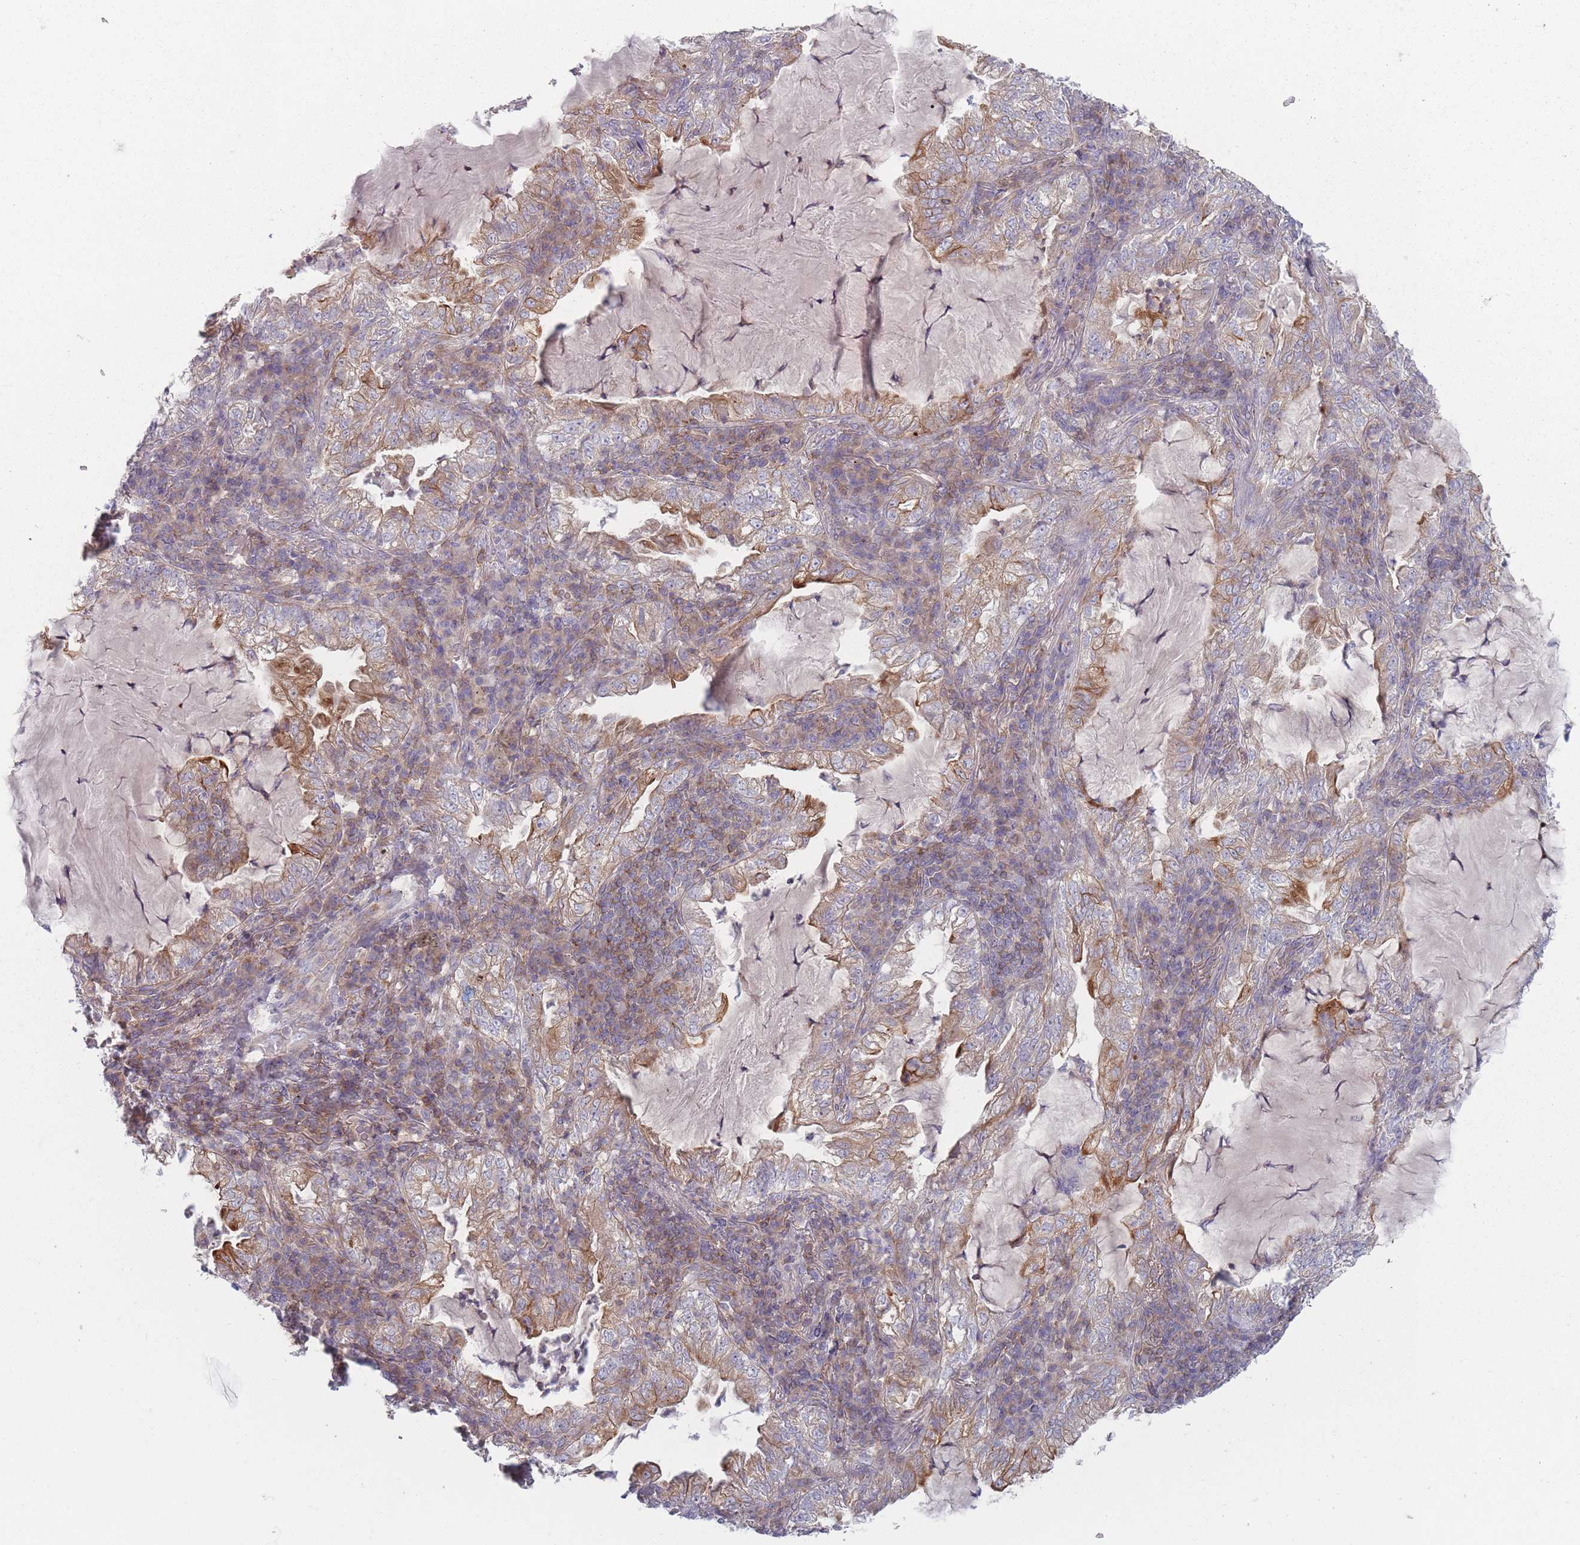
{"staining": {"intensity": "moderate", "quantity": ">75%", "location": "cytoplasmic/membranous"}, "tissue": "lung cancer", "cell_type": "Tumor cells", "image_type": "cancer", "snomed": [{"axis": "morphology", "description": "Adenocarcinoma, NOS"}, {"axis": "topography", "description": "Lung"}], "caption": "Lung adenocarcinoma stained with a protein marker displays moderate staining in tumor cells.", "gene": "HSBP1L1", "patient": {"sex": "female", "age": 73}}